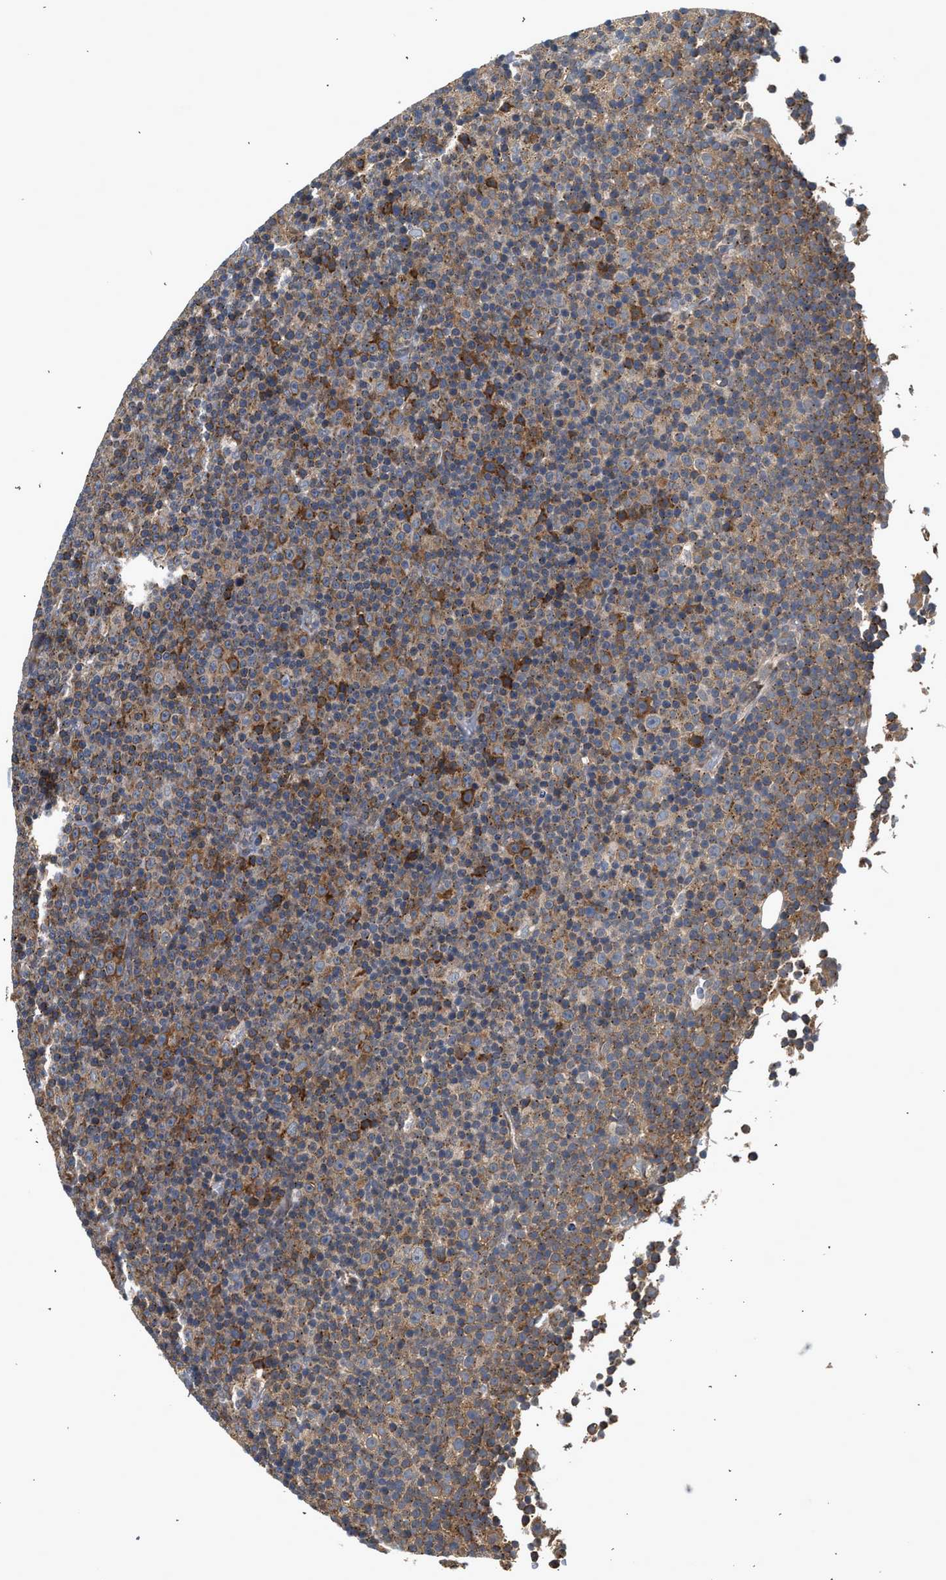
{"staining": {"intensity": "moderate", "quantity": ">75%", "location": "cytoplasmic/membranous"}, "tissue": "lymphoma", "cell_type": "Tumor cells", "image_type": "cancer", "snomed": [{"axis": "morphology", "description": "Malignant lymphoma, non-Hodgkin's type, Low grade"}, {"axis": "topography", "description": "Lymph node"}], "caption": "High-magnification brightfield microscopy of malignant lymphoma, non-Hodgkin's type (low-grade) stained with DAB (brown) and counterstained with hematoxylin (blue). tumor cells exhibit moderate cytoplasmic/membranous expression is appreciated in approximately>75% of cells. The protein of interest is stained brown, and the nuclei are stained in blue (DAB (3,3'-diaminobenzidine) IHC with brightfield microscopy, high magnification).", "gene": "POLG2", "patient": {"sex": "female", "age": 67}}